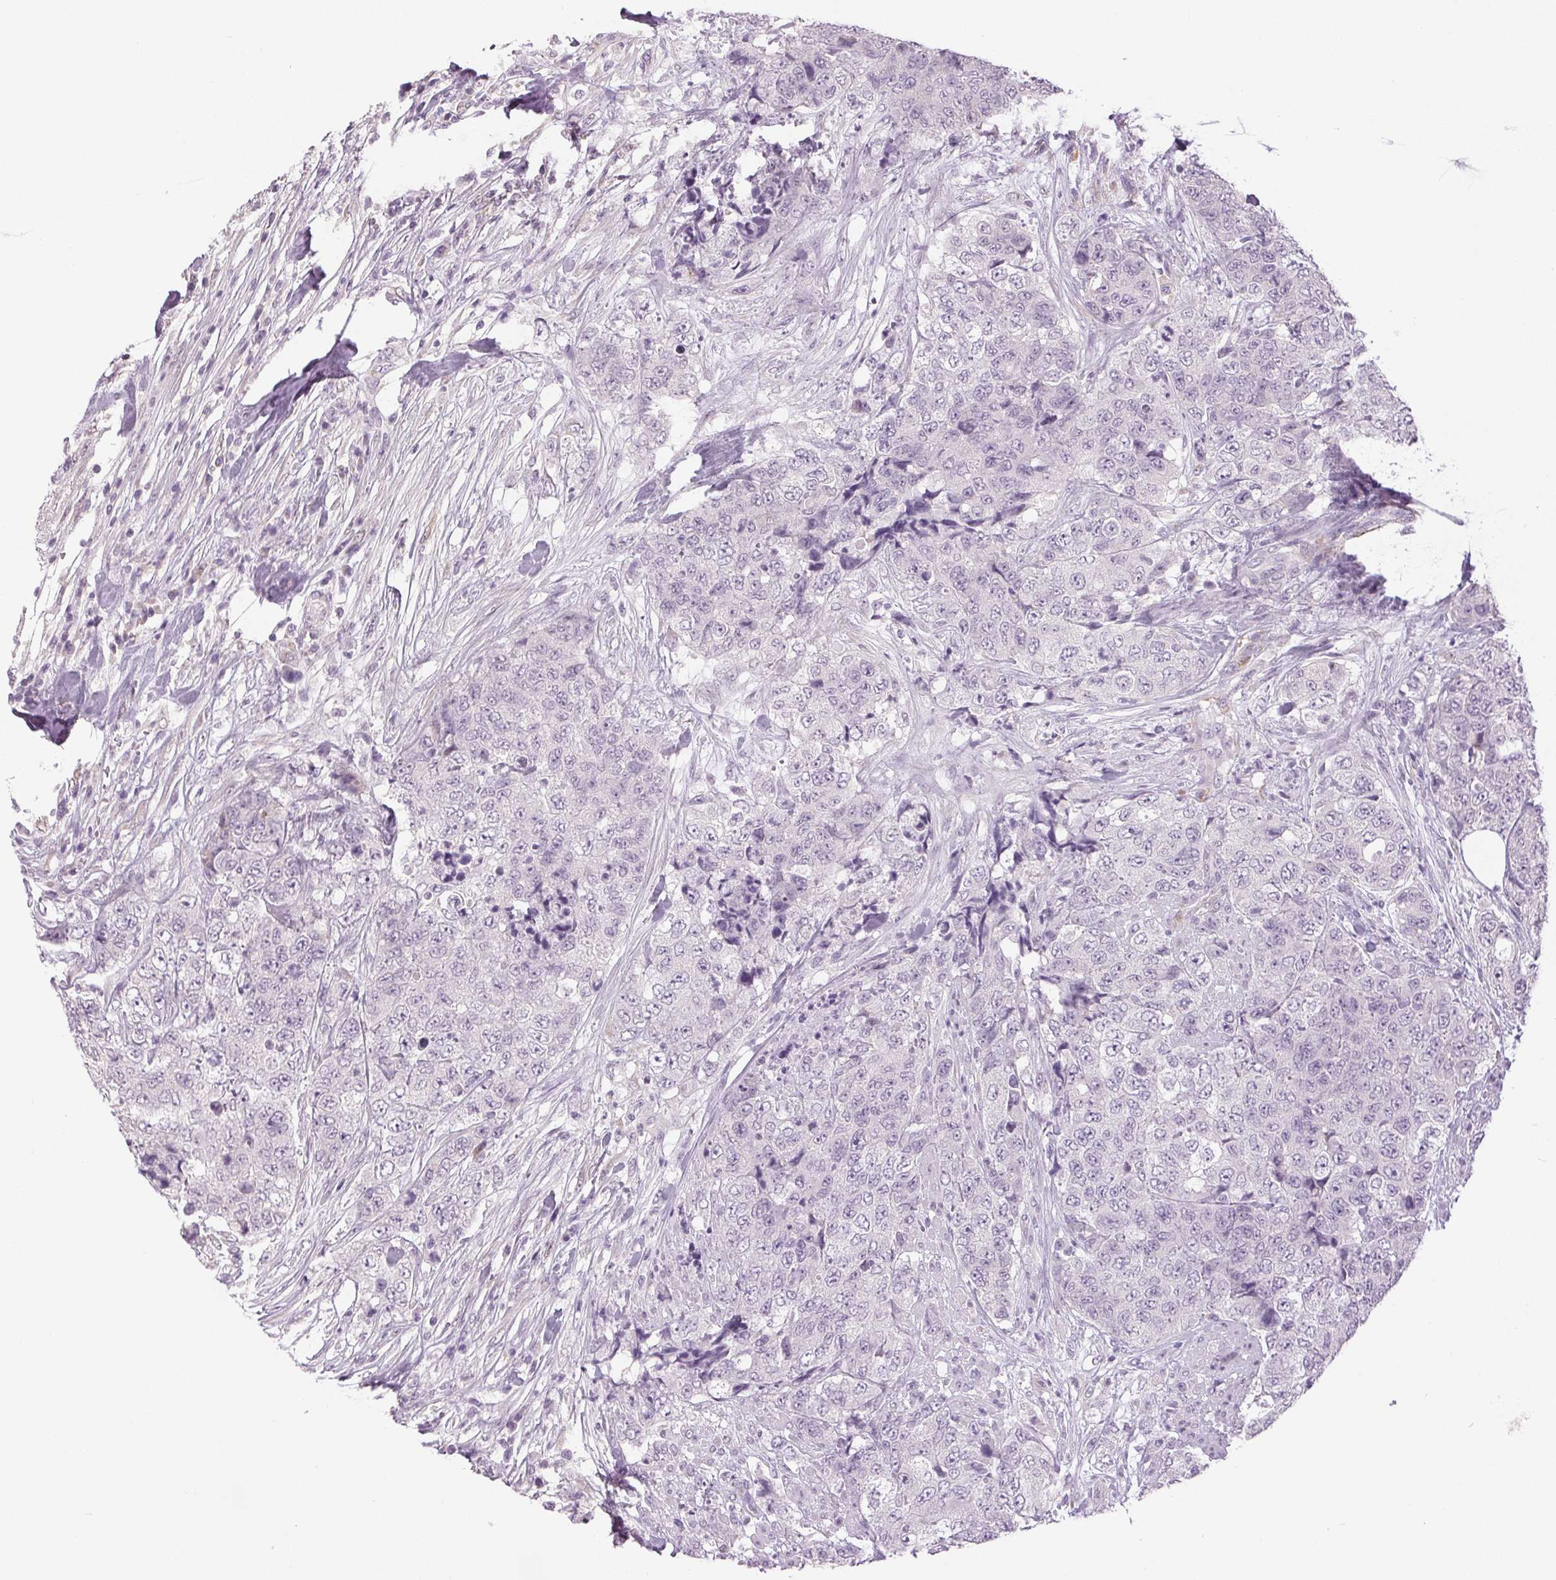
{"staining": {"intensity": "negative", "quantity": "none", "location": "none"}, "tissue": "urothelial cancer", "cell_type": "Tumor cells", "image_type": "cancer", "snomed": [{"axis": "morphology", "description": "Urothelial carcinoma, High grade"}, {"axis": "topography", "description": "Urinary bladder"}], "caption": "Immunohistochemistry of urothelial cancer exhibits no expression in tumor cells.", "gene": "DNAJC6", "patient": {"sex": "female", "age": 78}}